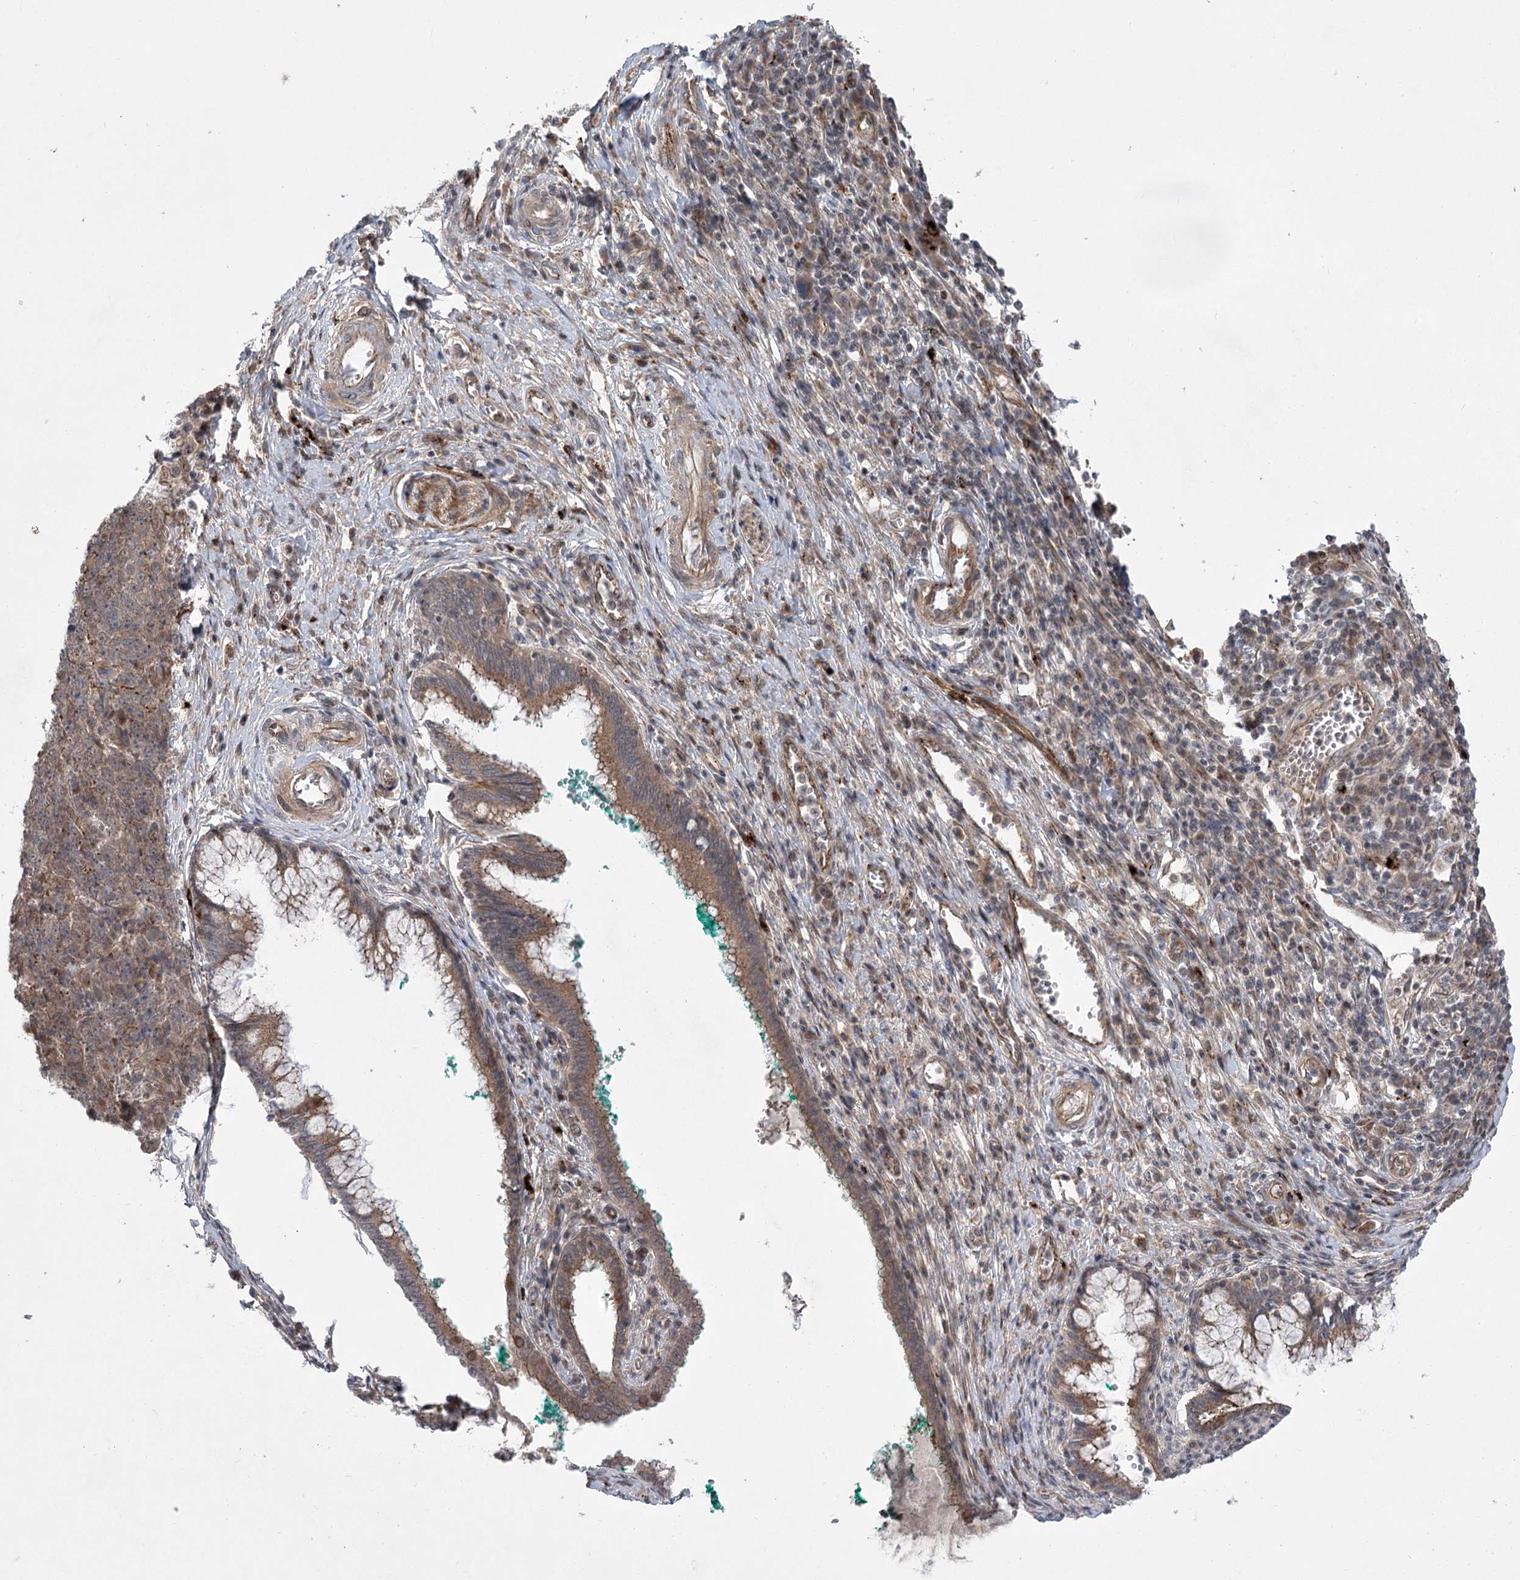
{"staining": {"intensity": "moderate", "quantity": "25%-75%", "location": "cytoplasmic/membranous"}, "tissue": "cervix", "cell_type": "Glandular cells", "image_type": "normal", "snomed": [{"axis": "morphology", "description": "Normal tissue, NOS"}, {"axis": "morphology", "description": "Adenocarcinoma, NOS"}, {"axis": "topography", "description": "Cervix"}], "caption": "Glandular cells show medium levels of moderate cytoplasmic/membranous expression in about 25%-75% of cells in normal cervix.", "gene": "METTL24", "patient": {"sex": "female", "age": 29}}